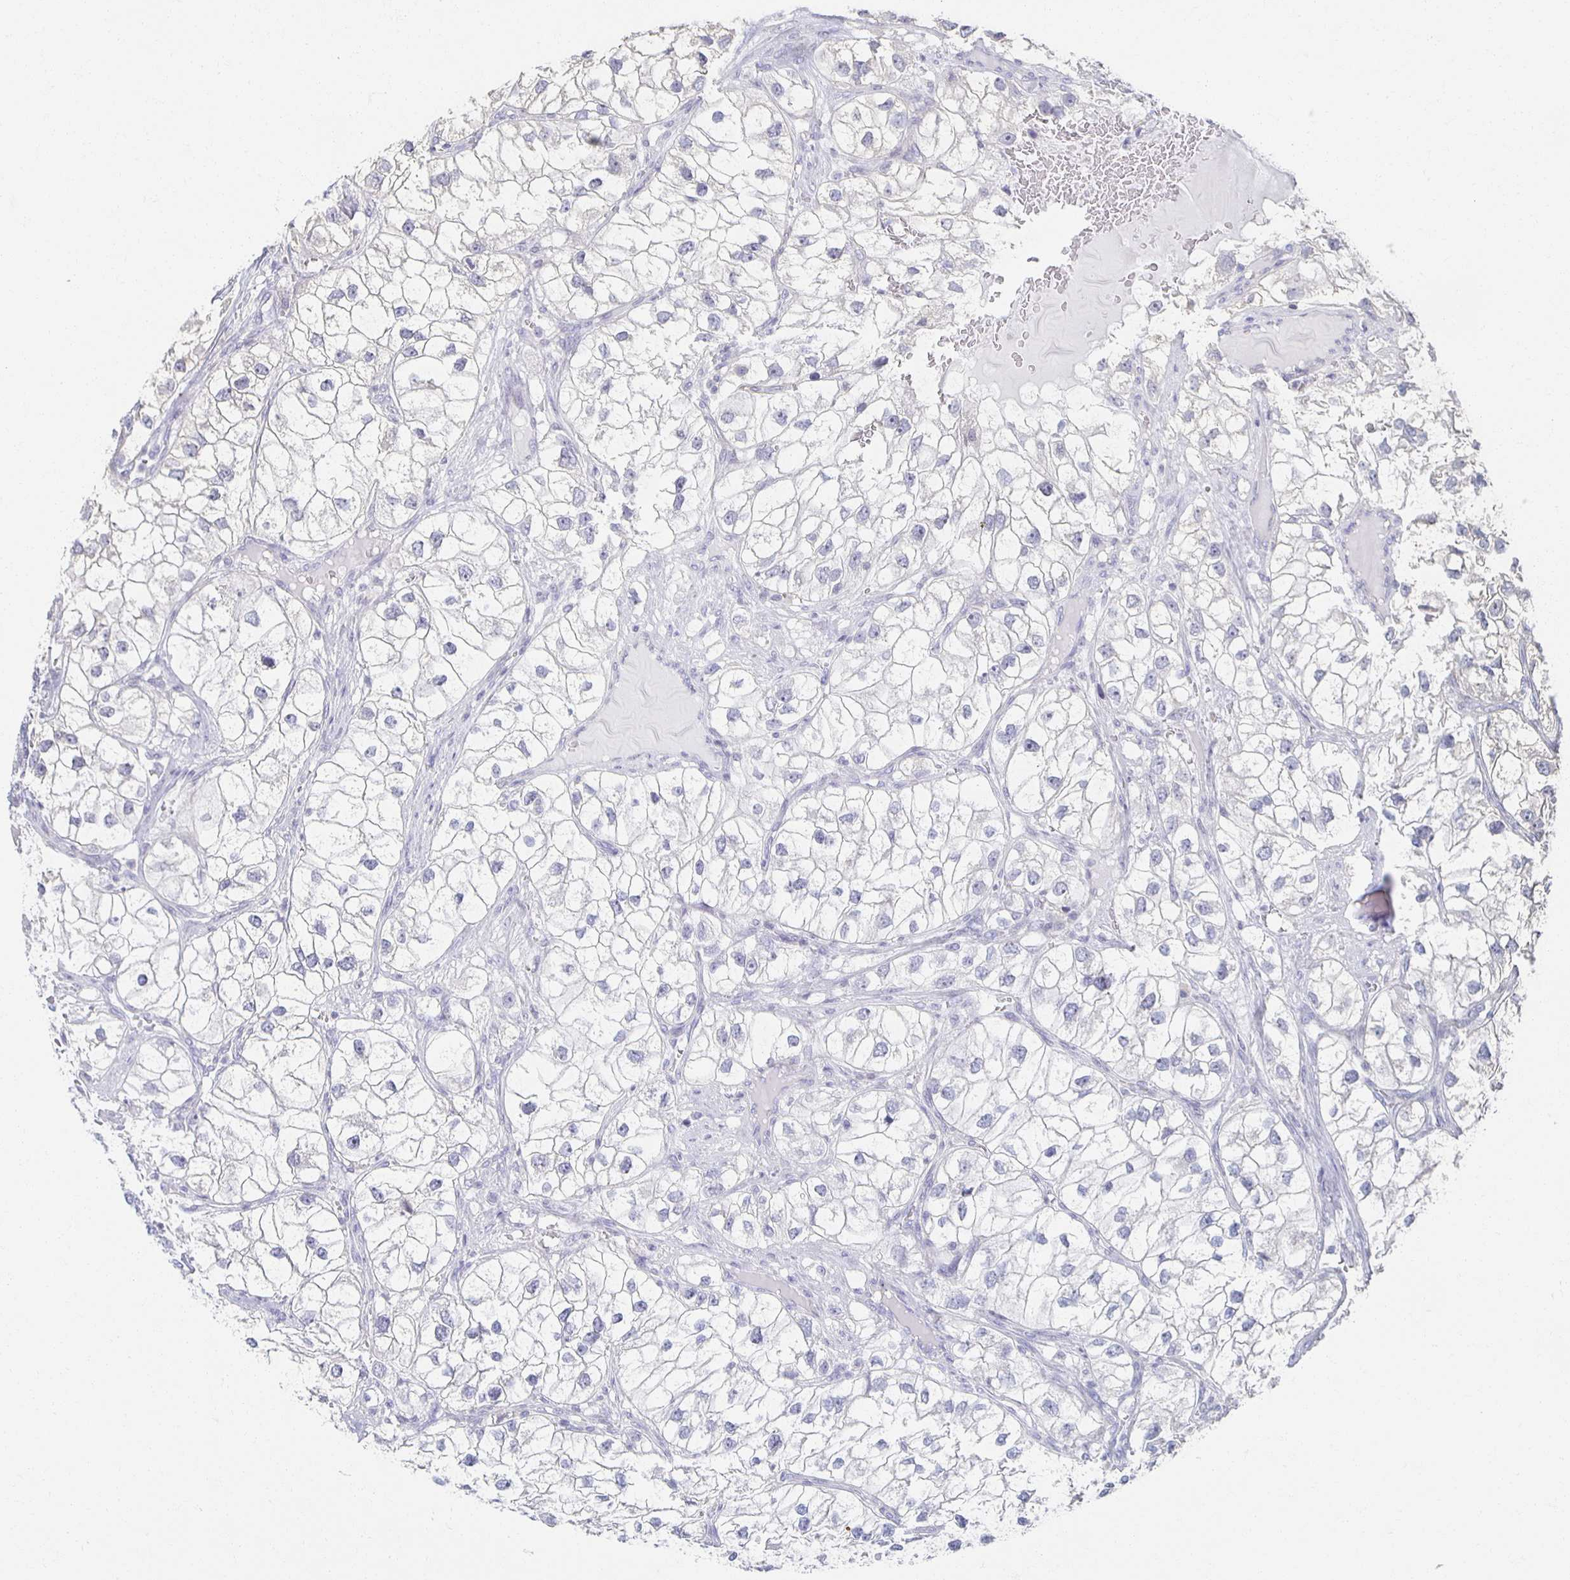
{"staining": {"intensity": "negative", "quantity": "none", "location": "none"}, "tissue": "renal cancer", "cell_type": "Tumor cells", "image_type": "cancer", "snomed": [{"axis": "morphology", "description": "Adenocarcinoma, NOS"}, {"axis": "topography", "description": "Kidney"}], "caption": "Immunohistochemical staining of human renal cancer demonstrates no significant positivity in tumor cells.", "gene": "ZNF692", "patient": {"sex": "male", "age": 59}}